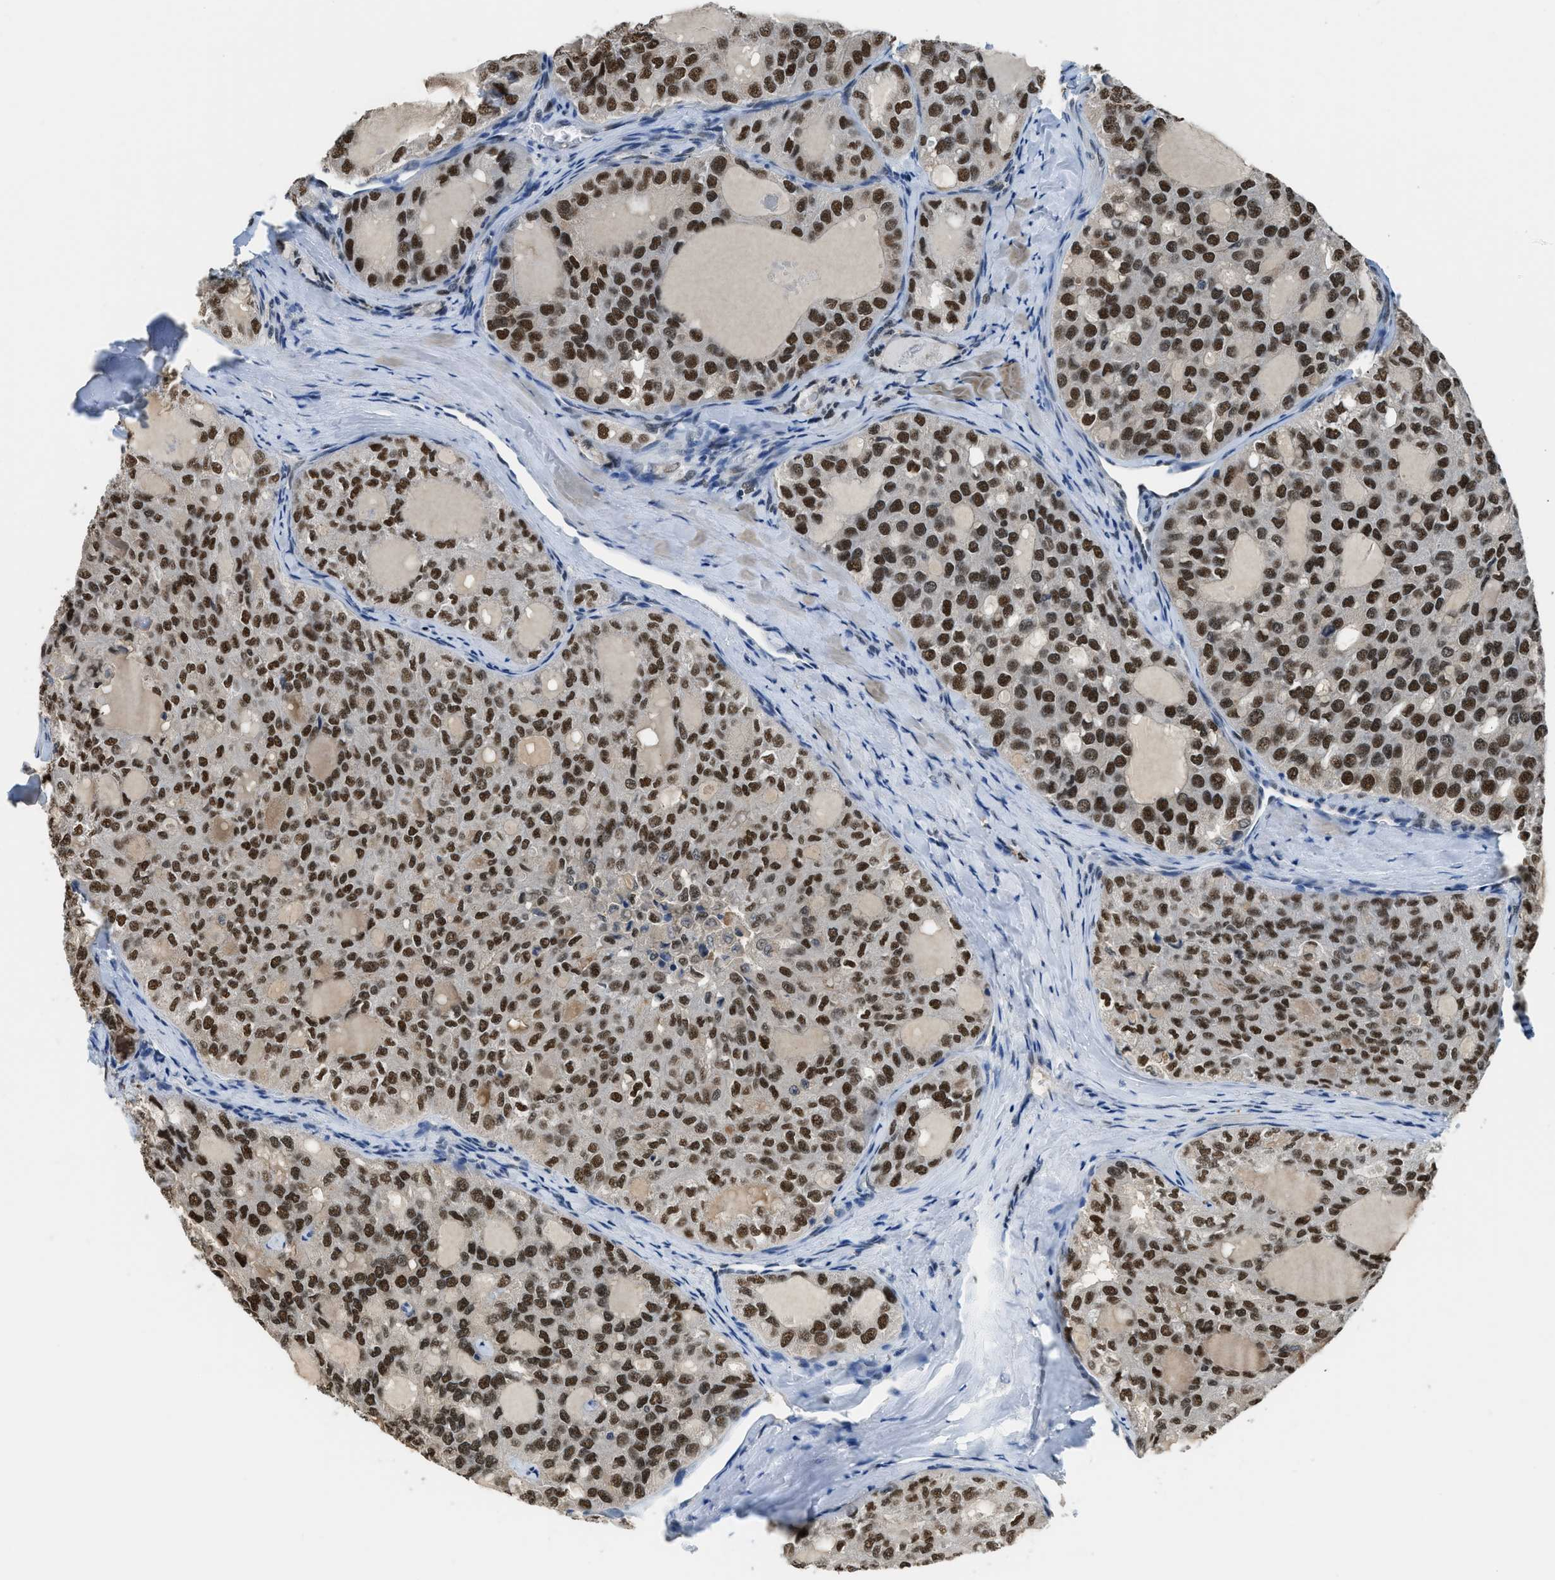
{"staining": {"intensity": "strong", "quantity": ">75%", "location": "nuclear"}, "tissue": "thyroid cancer", "cell_type": "Tumor cells", "image_type": "cancer", "snomed": [{"axis": "morphology", "description": "Follicular adenoma carcinoma, NOS"}, {"axis": "topography", "description": "Thyroid gland"}], "caption": "A brown stain labels strong nuclear positivity of a protein in human thyroid cancer (follicular adenoma carcinoma) tumor cells.", "gene": "ALX1", "patient": {"sex": "male", "age": 75}}